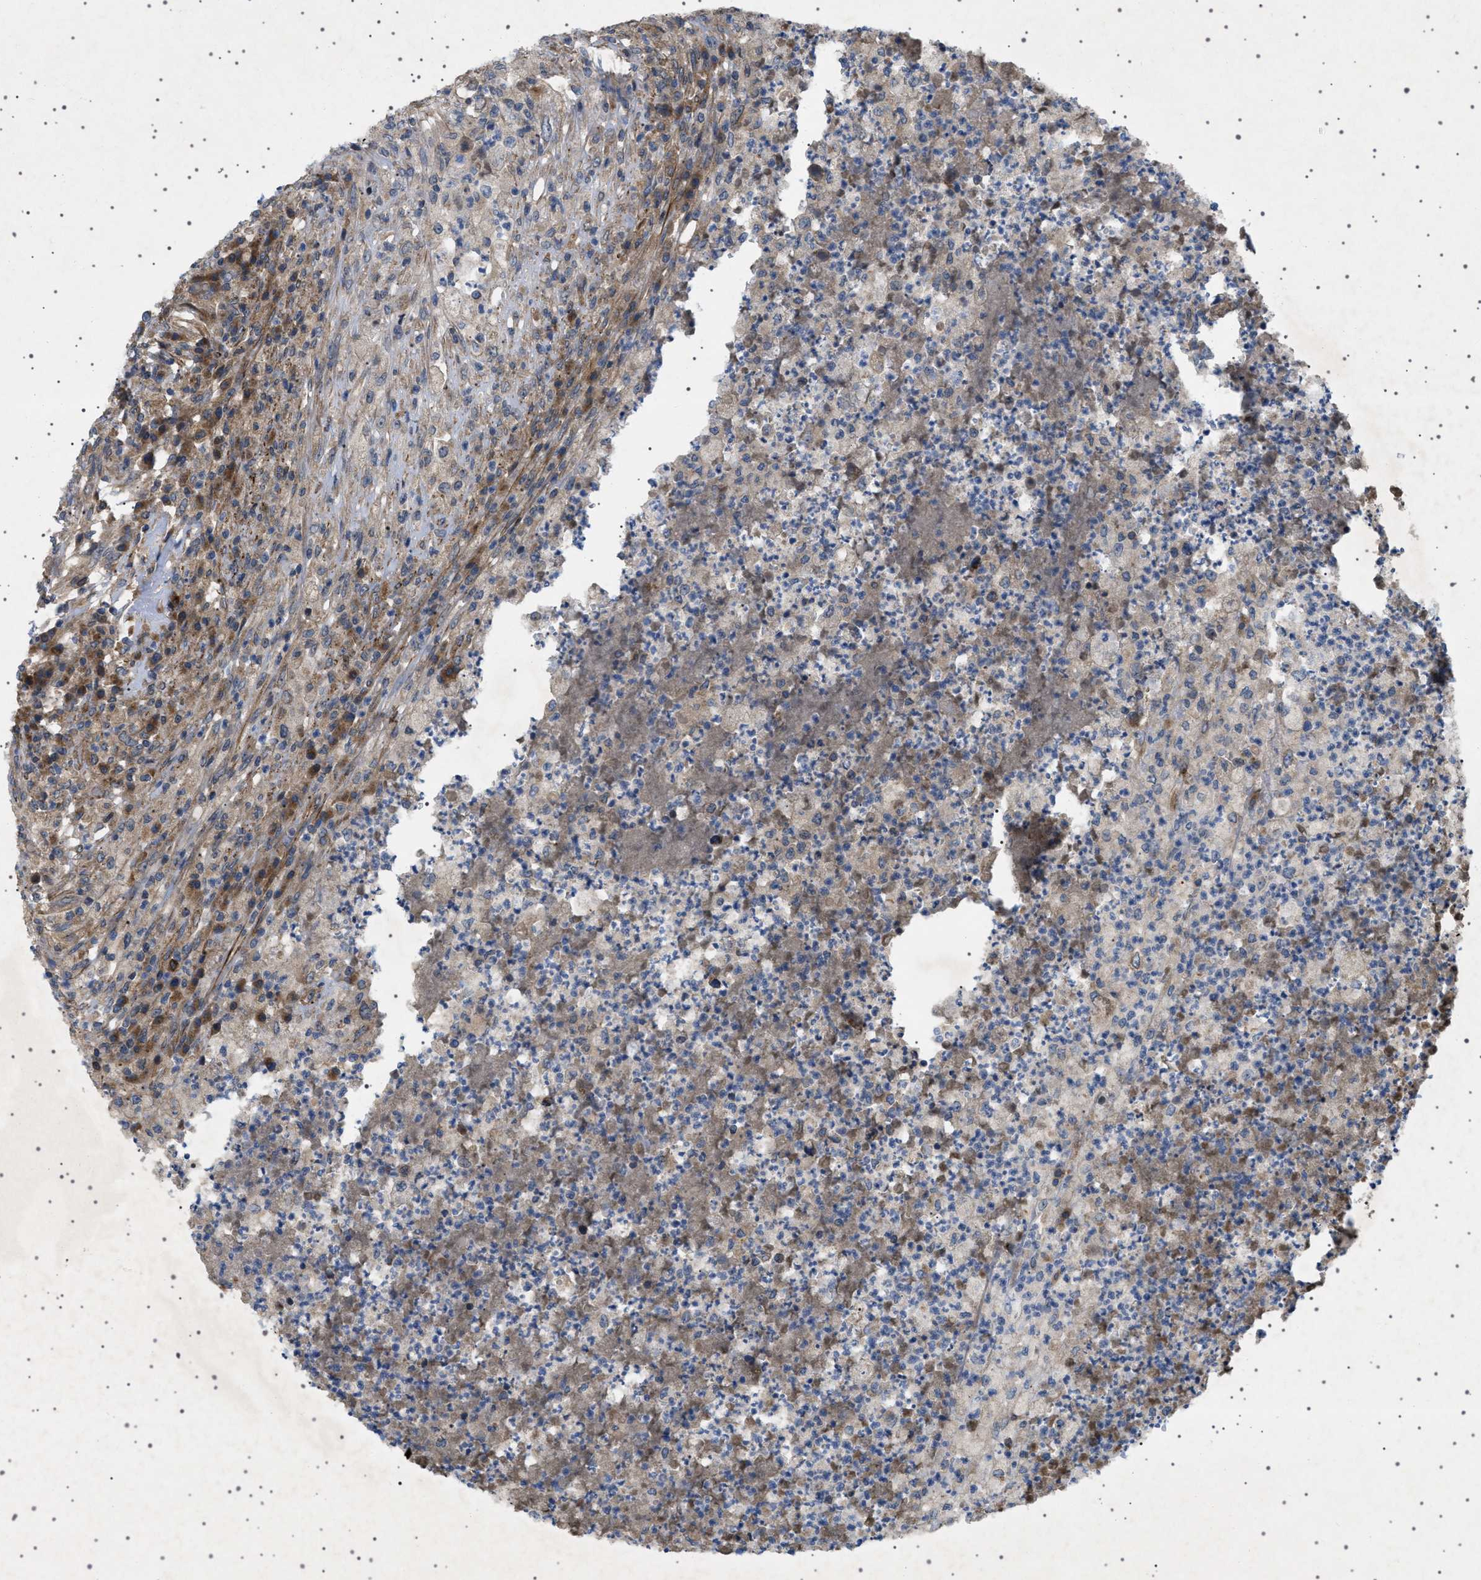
{"staining": {"intensity": "weak", "quantity": "<25%", "location": "cytoplasmic/membranous"}, "tissue": "testis cancer", "cell_type": "Tumor cells", "image_type": "cancer", "snomed": [{"axis": "morphology", "description": "Necrosis, NOS"}, {"axis": "morphology", "description": "Carcinoma, Embryonal, NOS"}, {"axis": "topography", "description": "Testis"}], "caption": "Immunohistochemistry (IHC) micrograph of testis cancer stained for a protein (brown), which exhibits no expression in tumor cells.", "gene": "CCDC186", "patient": {"sex": "male", "age": 19}}